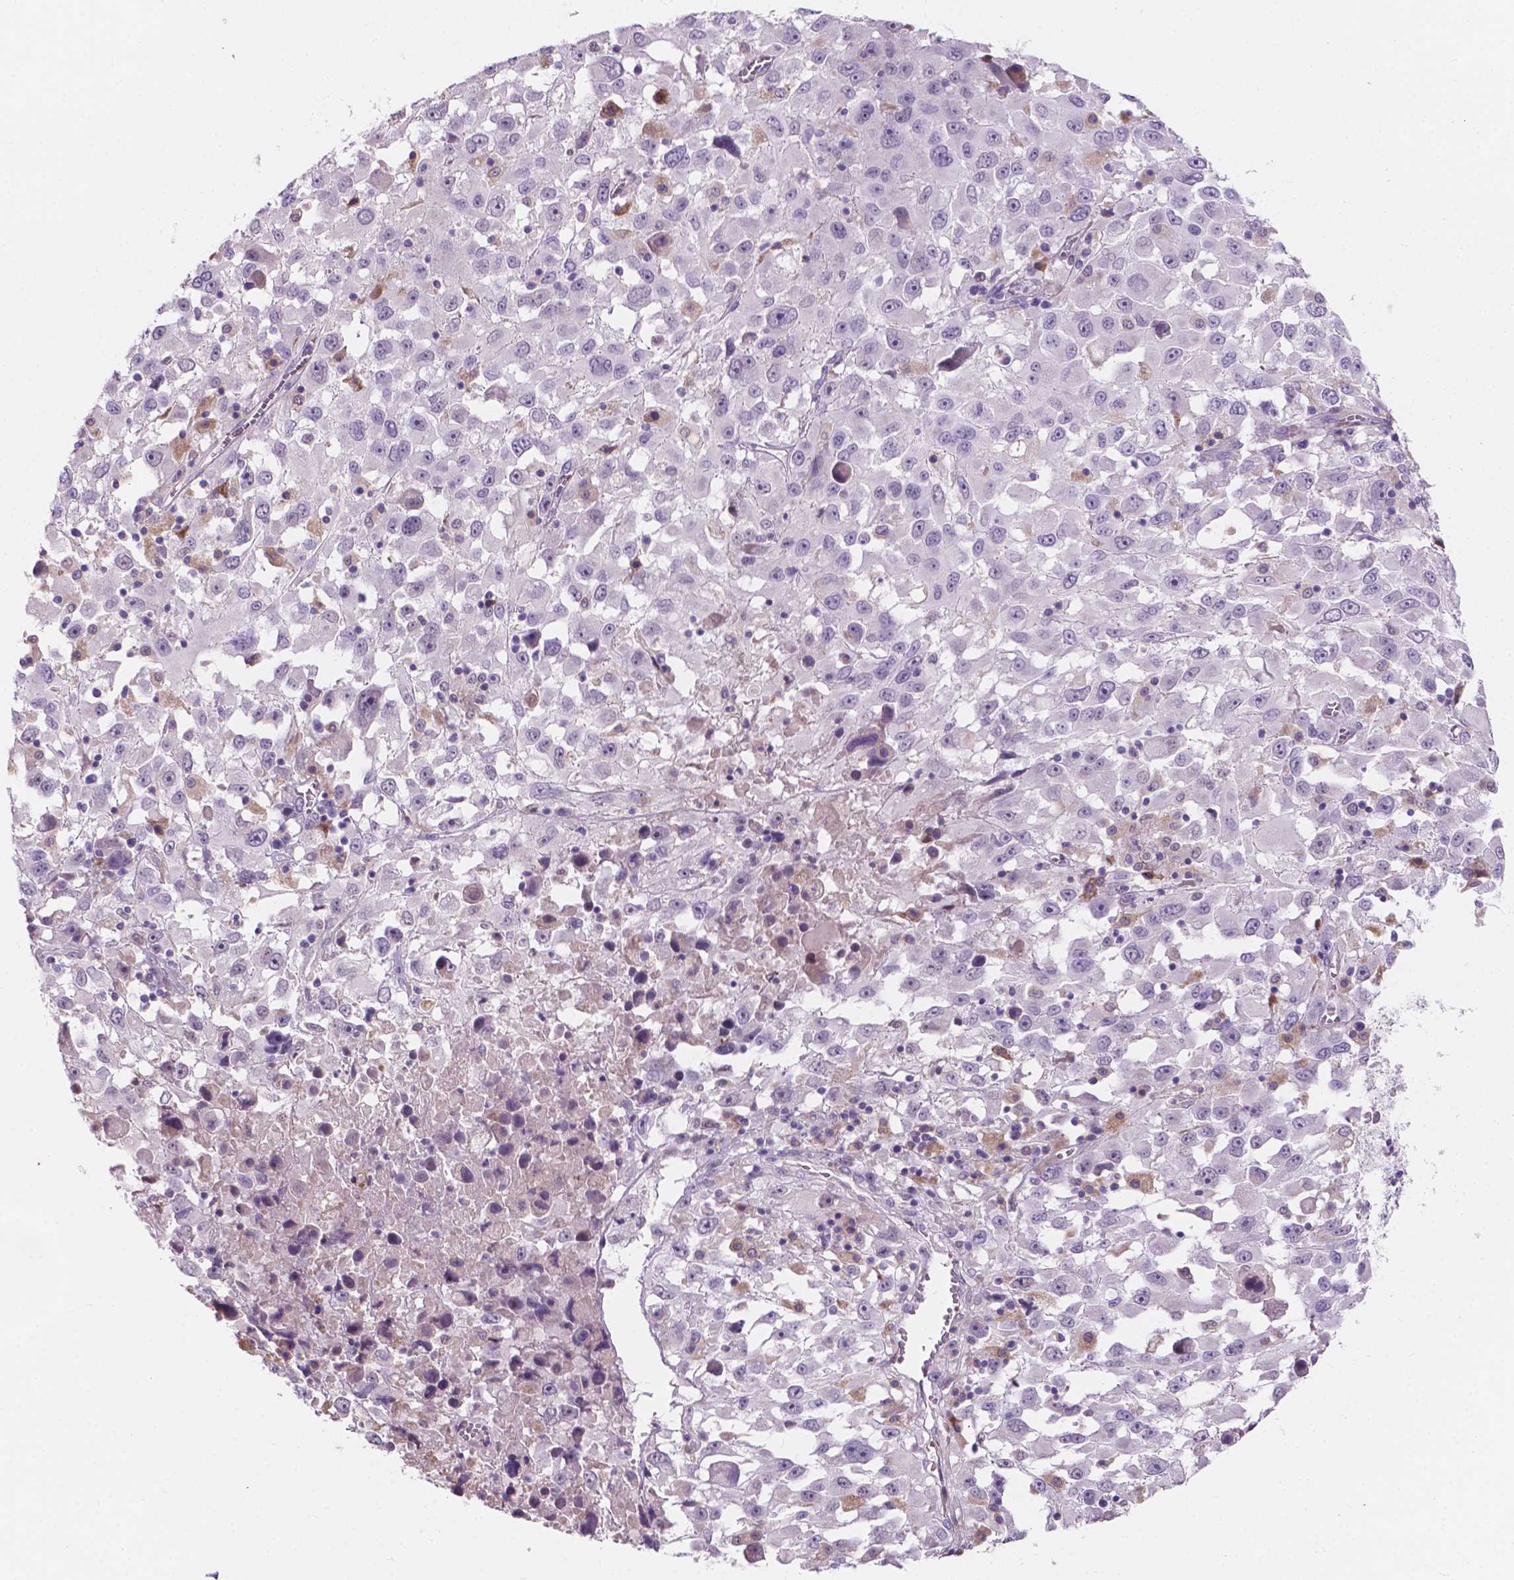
{"staining": {"intensity": "negative", "quantity": "none", "location": "none"}, "tissue": "melanoma", "cell_type": "Tumor cells", "image_type": "cancer", "snomed": [{"axis": "morphology", "description": "Malignant melanoma, Metastatic site"}, {"axis": "topography", "description": "Soft tissue"}], "caption": "This is a image of immunohistochemistry staining of melanoma, which shows no staining in tumor cells.", "gene": "IREB2", "patient": {"sex": "male", "age": 50}}